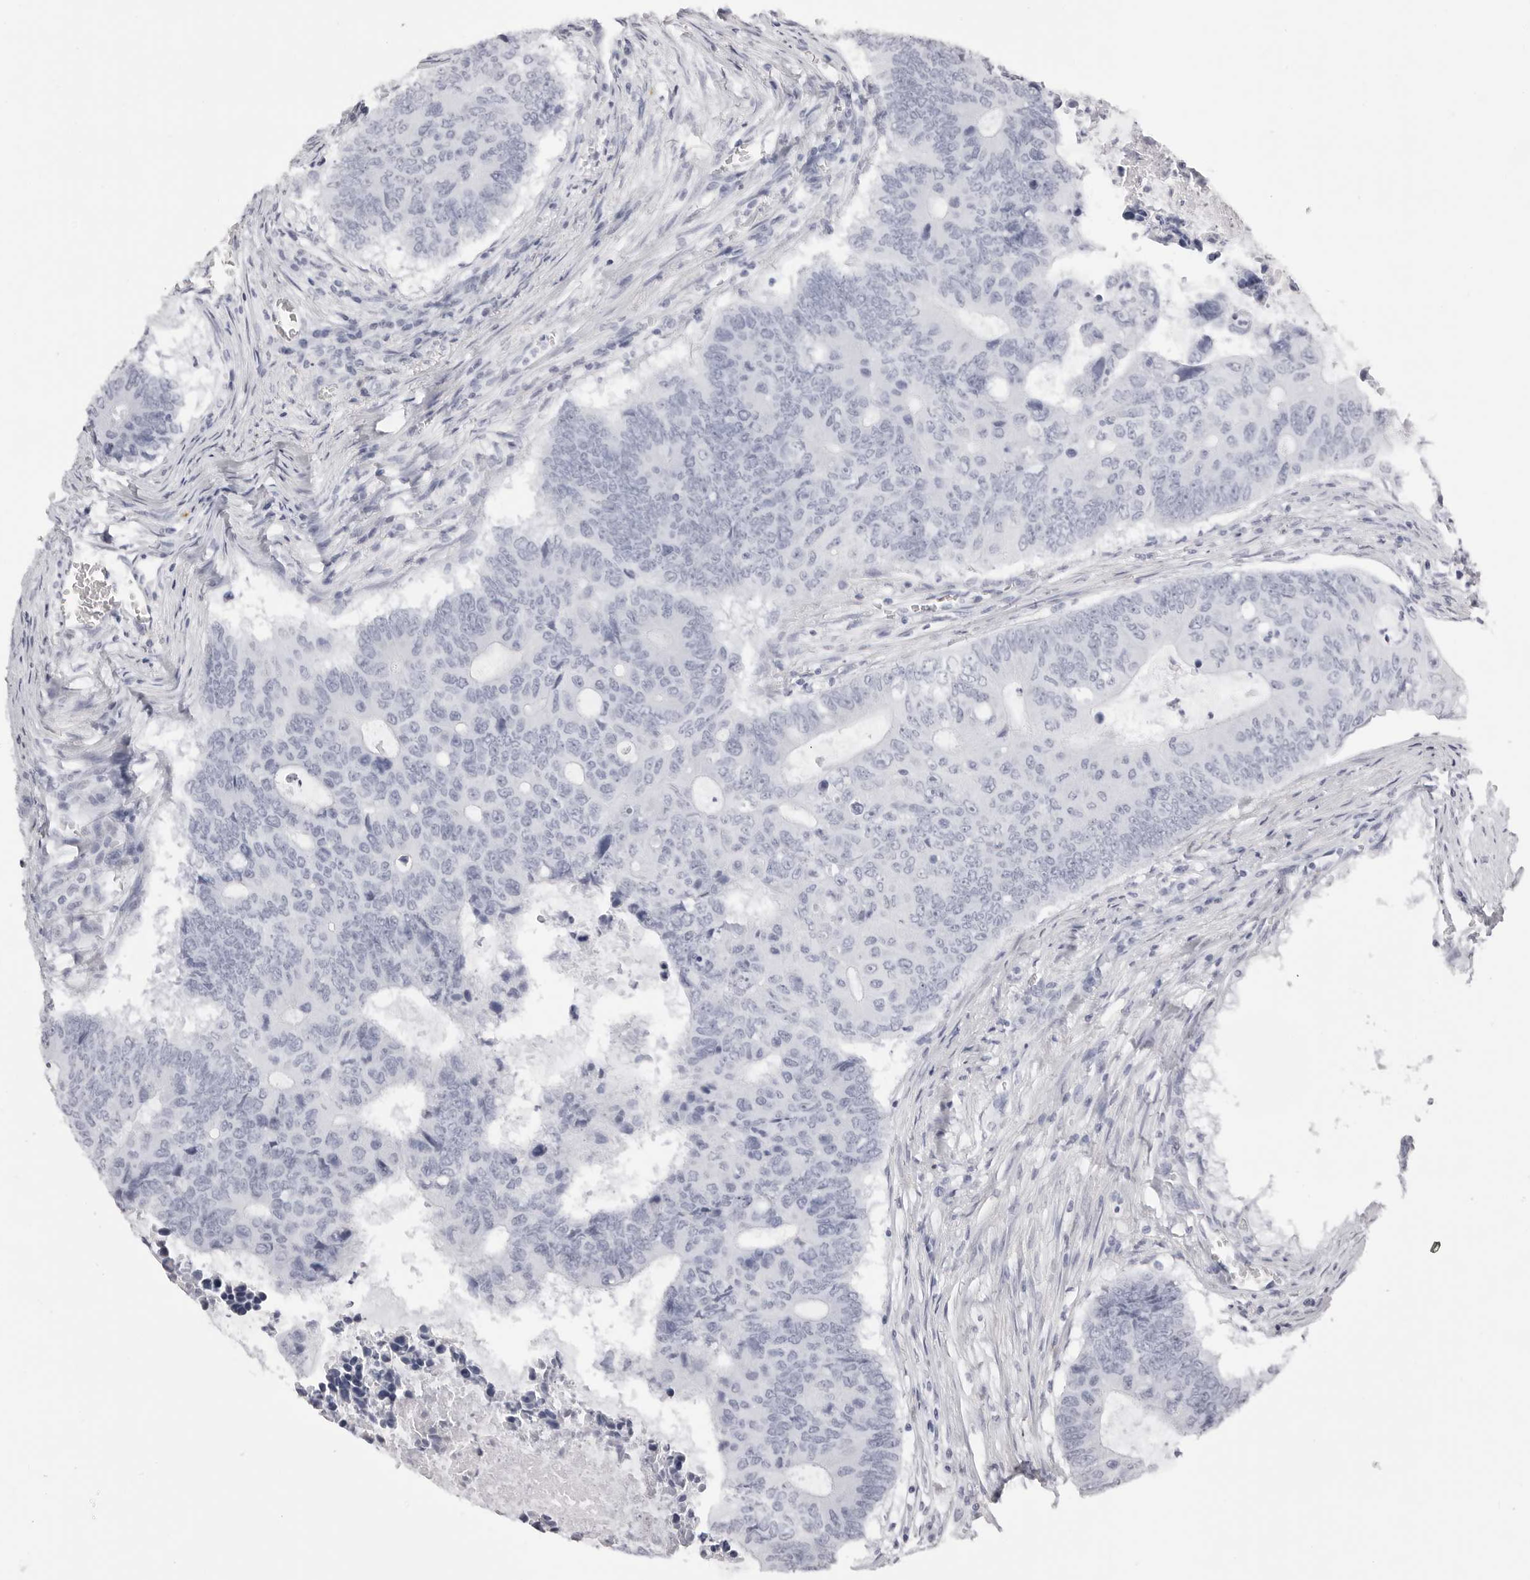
{"staining": {"intensity": "negative", "quantity": "none", "location": "none"}, "tissue": "colorectal cancer", "cell_type": "Tumor cells", "image_type": "cancer", "snomed": [{"axis": "morphology", "description": "Adenocarcinoma, NOS"}, {"axis": "topography", "description": "Colon"}], "caption": "A high-resolution micrograph shows immunohistochemistry staining of colorectal cancer, which reveals no significant staining in tumor cells.", "gene": "RHO", "patient": {"sex": "male", "age": 87}}